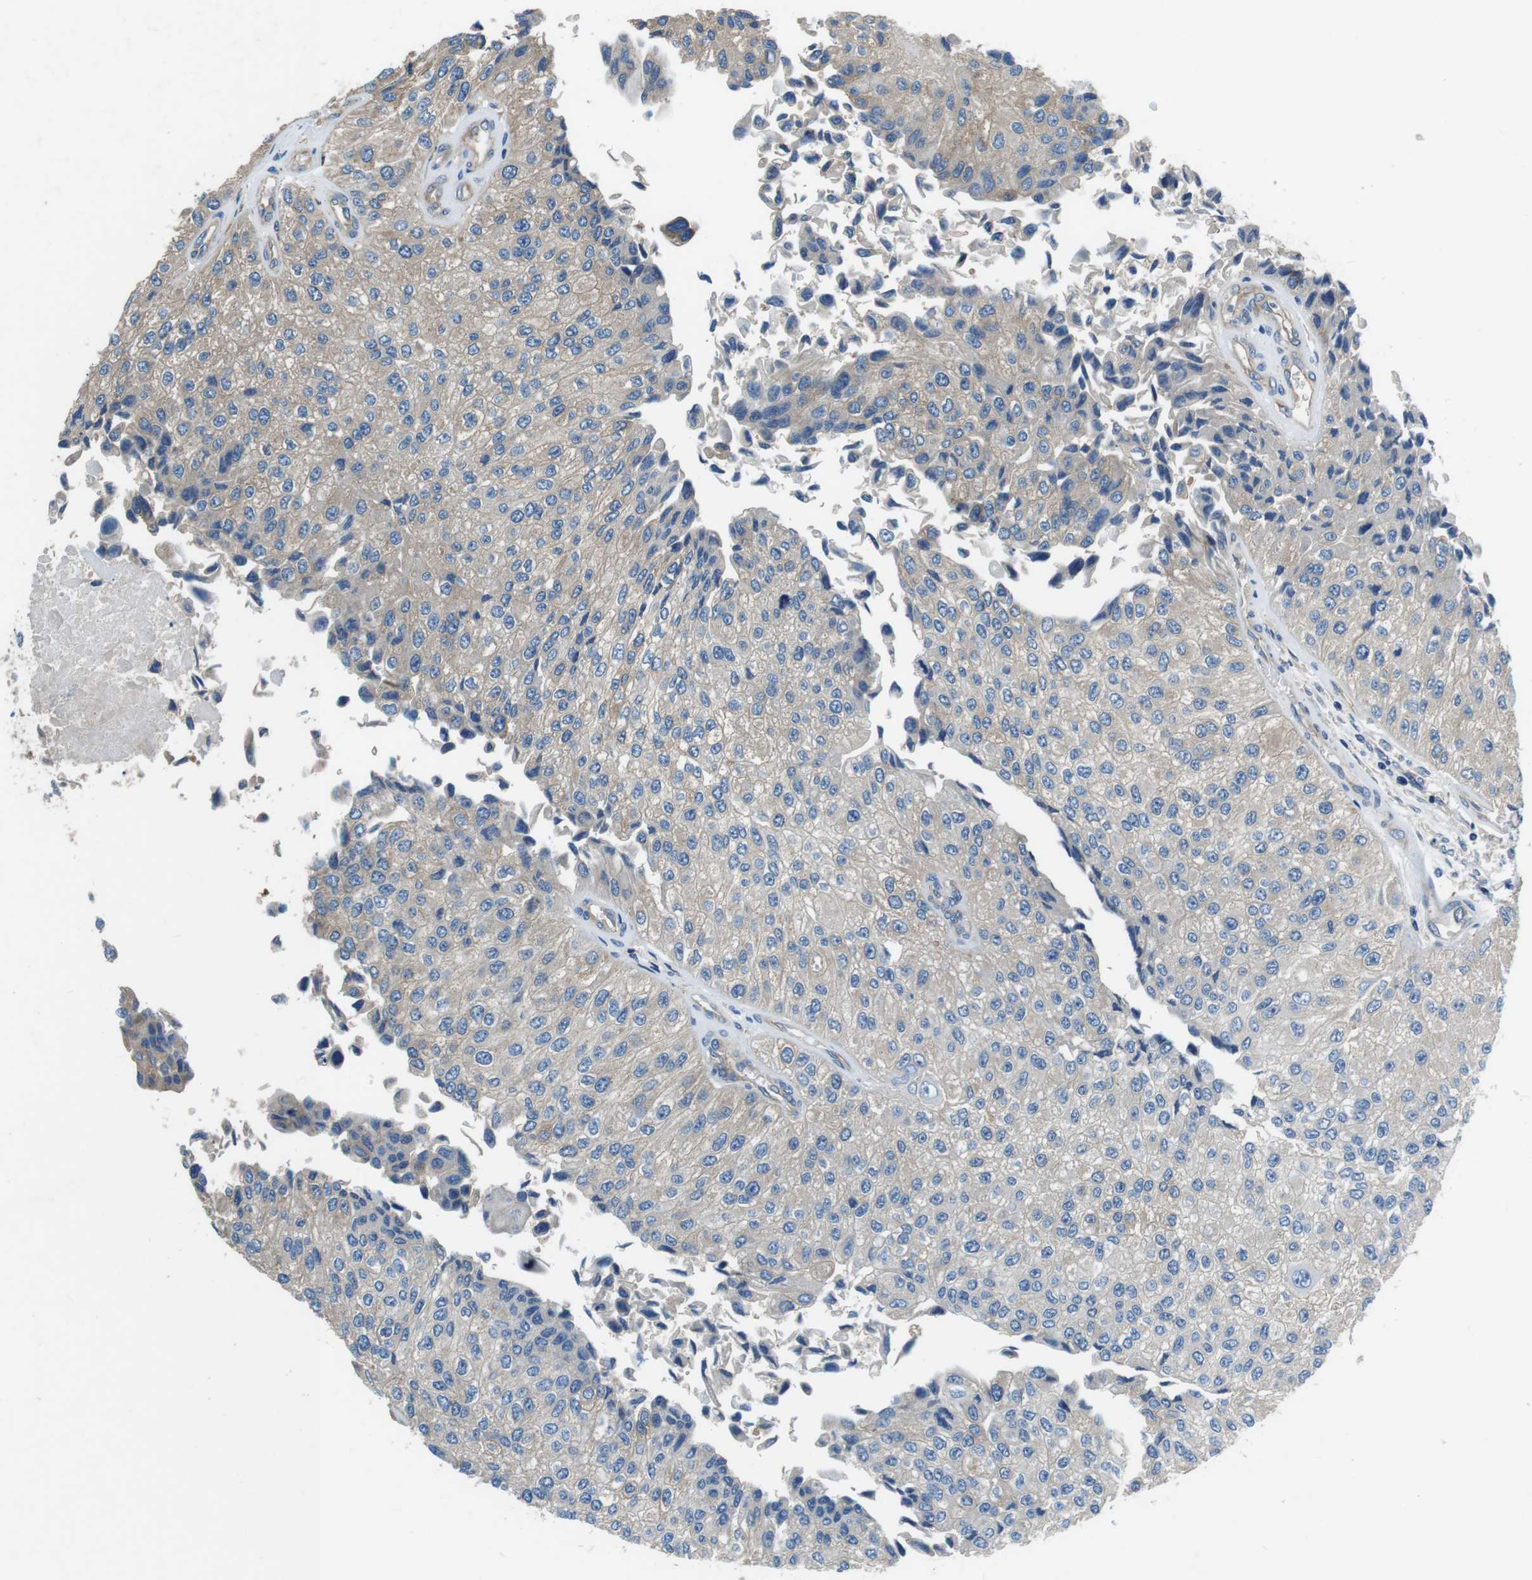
{"staining": {"intensity": "weak", "quantity": "25%-75%", "location": "cytoplasmic/membranous"}, "tissue": "urothelial cancer", "cell_type": "Tumor cells", "image_type": "cancer", "snomed": [{"axis": "morphology", "description": "Urothelial carcinoma, High grade"}, {"axis": "topography", "description": "Kidney"}, {"axis": "topography", "description": "Urinary bladder"}], "caption": "Weak cytoplasmic/membranous positivity is seen in about 25%-75% of tumor cells in urothelial carcinoma (high-grade).", "gene": "DENND4C", "patient": {"sex": "male", "age": 77}}